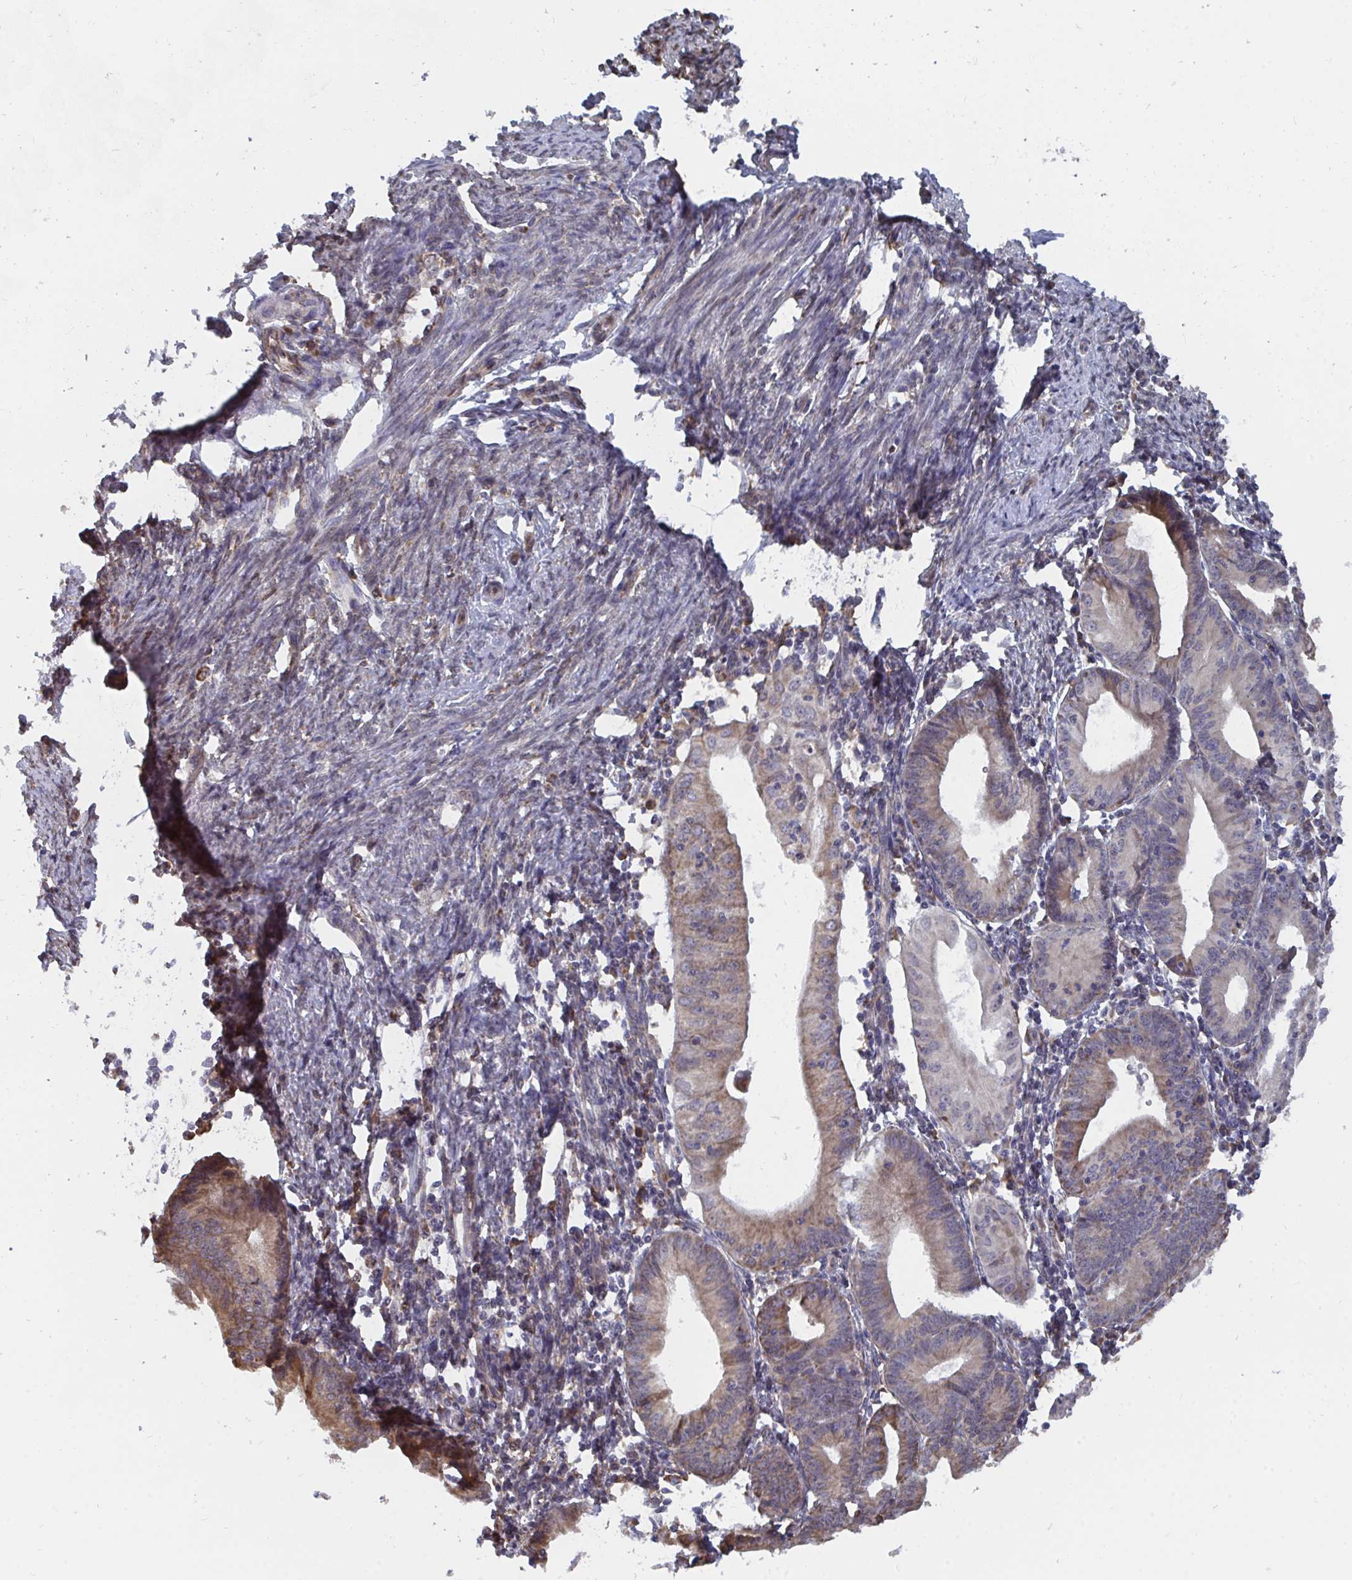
{"staining": {"intensity": "weak", "quantity": ">75%", "location": "cytoplasmic/membranous"}, "tissue": "endometrial cancer", "cell_type": "Tumor cells", "image_type": "cancer", "snomed": [{"axis": "morphology", "description": "Adenocarcinoma, NOS"}, {"axis": "topography", "description": "Endometrium"}], "caption": "Human adenocarcinoma (endometrial) stained for a protein (brown) displays weak cytoplasmic/membranous positive positivity in about >75% of tumor cells.", "gene": "ELAVL1", "patient": {"sex": "female", "age": 60}}